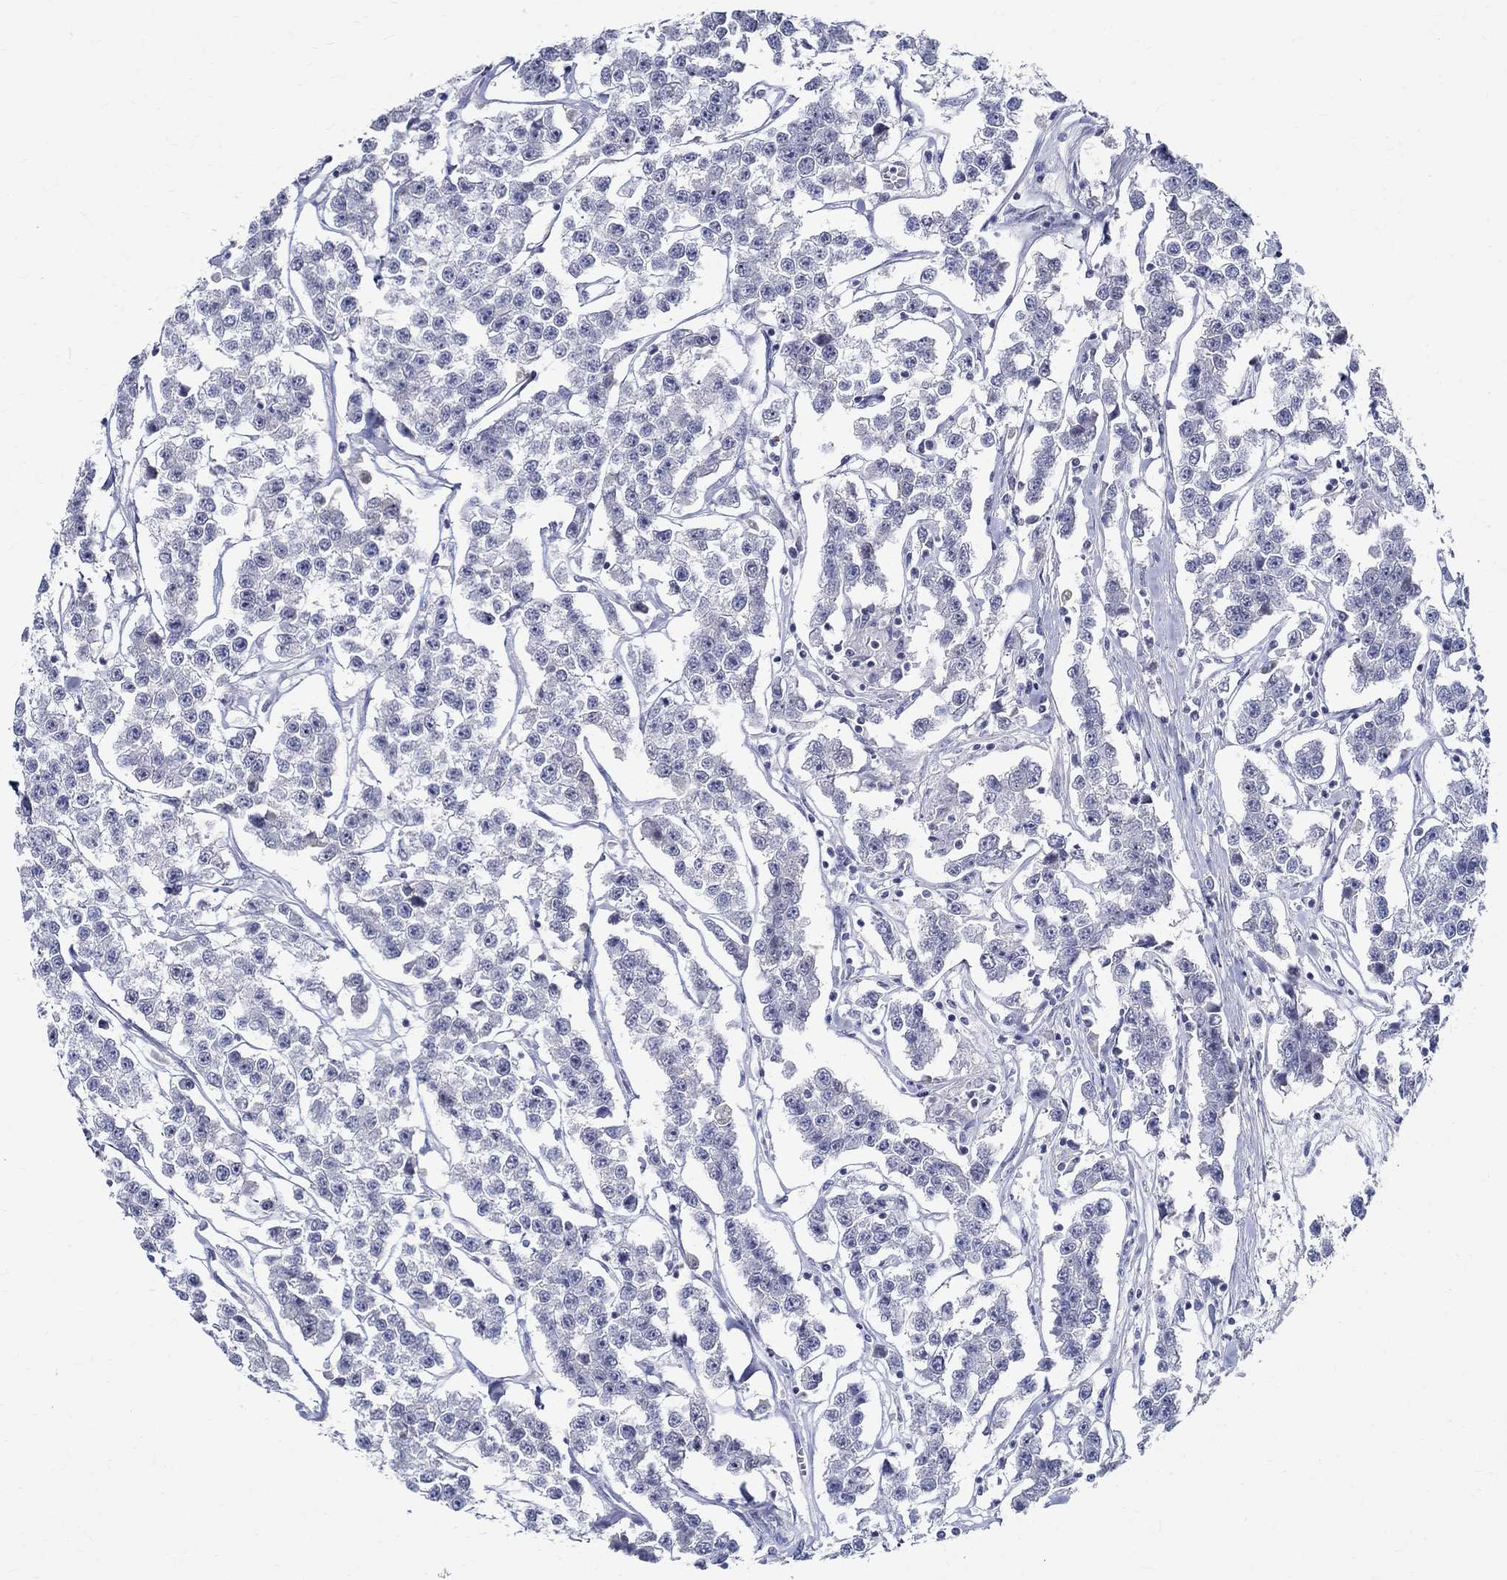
{"staining": {"intensity": "negative", "quantity": "none", "location": "none"}, "tissue": "testis cancer", "cell_type": "Tumor cells", "image_type": "cancer", "snomed": [{"axis": "morphology", "description": "Seminoma, NOS"}, {"axis": "topography", "description": "Testis"}], "caption": "There is no significant expression in tumor cells of testis cancer.", "gene": "CETN1", "patient": {"sex": "male", "age": 59}}